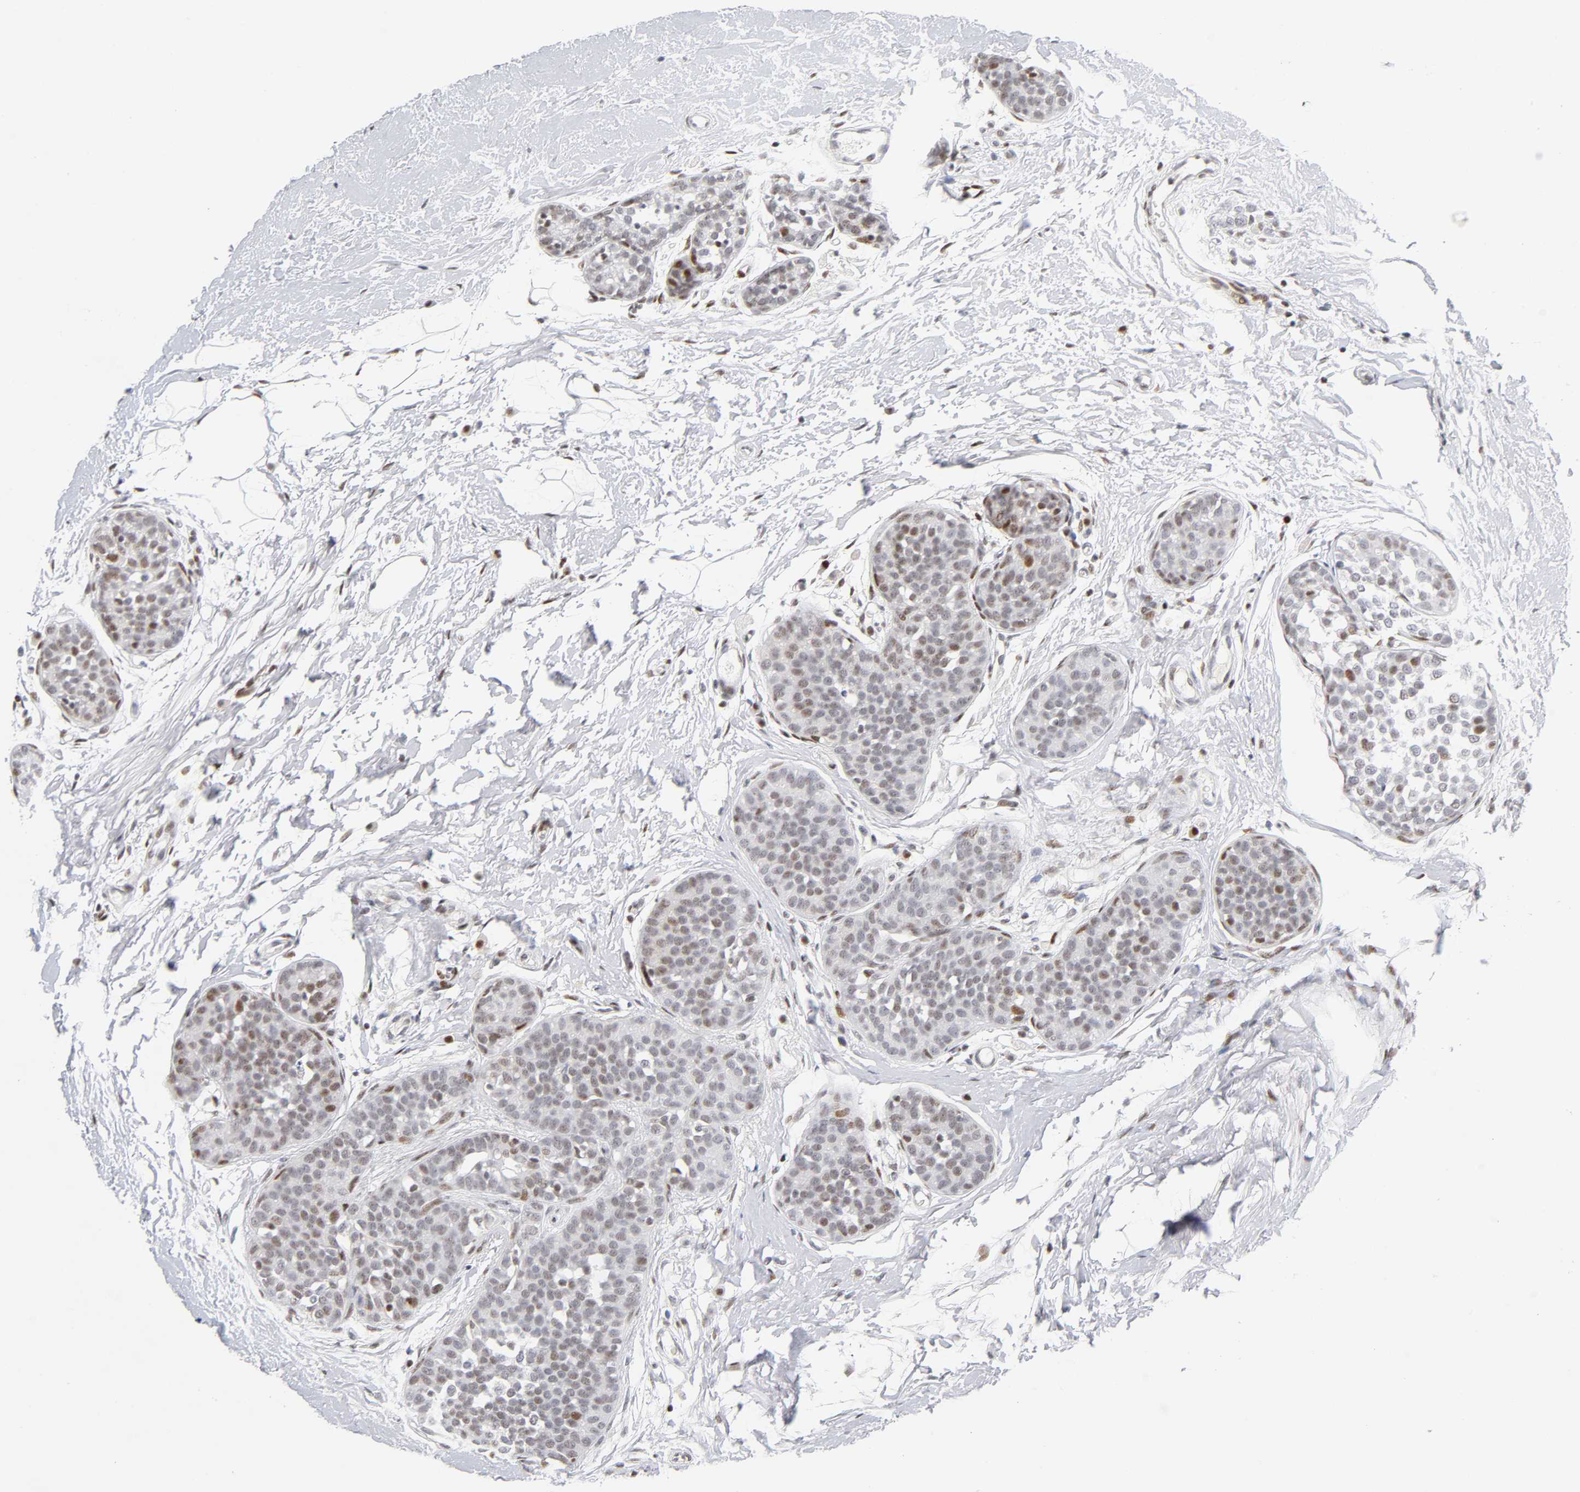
{"staining": {"intensity": "weak", "quantity": "25%-75%", "location": "nuclear"}, "tissue": "breast cancer", "cell_type": "Tumor cells", "image_type": "cancer", "snomed": [{"axis": "morphology", "description": "Lobular carcinoma, in situ"}, {"axis": "morphology", "description": "Lobular carcinoma"}, {"axis": "topography", "description": "Breast"}], "caption": "A micrograph of breast cancer (lobular carcinoma in situ) stained for a protein exhibits weak nuclear brown staining in tumor cells. Using DAB (3,3'-diaminobenzidine) (brown) and hematoxylin (blue) stains, captured at high magnification using brightfield microscopy.", "gene": "SP3", "patient": {"sex": "female", "age": 41}}